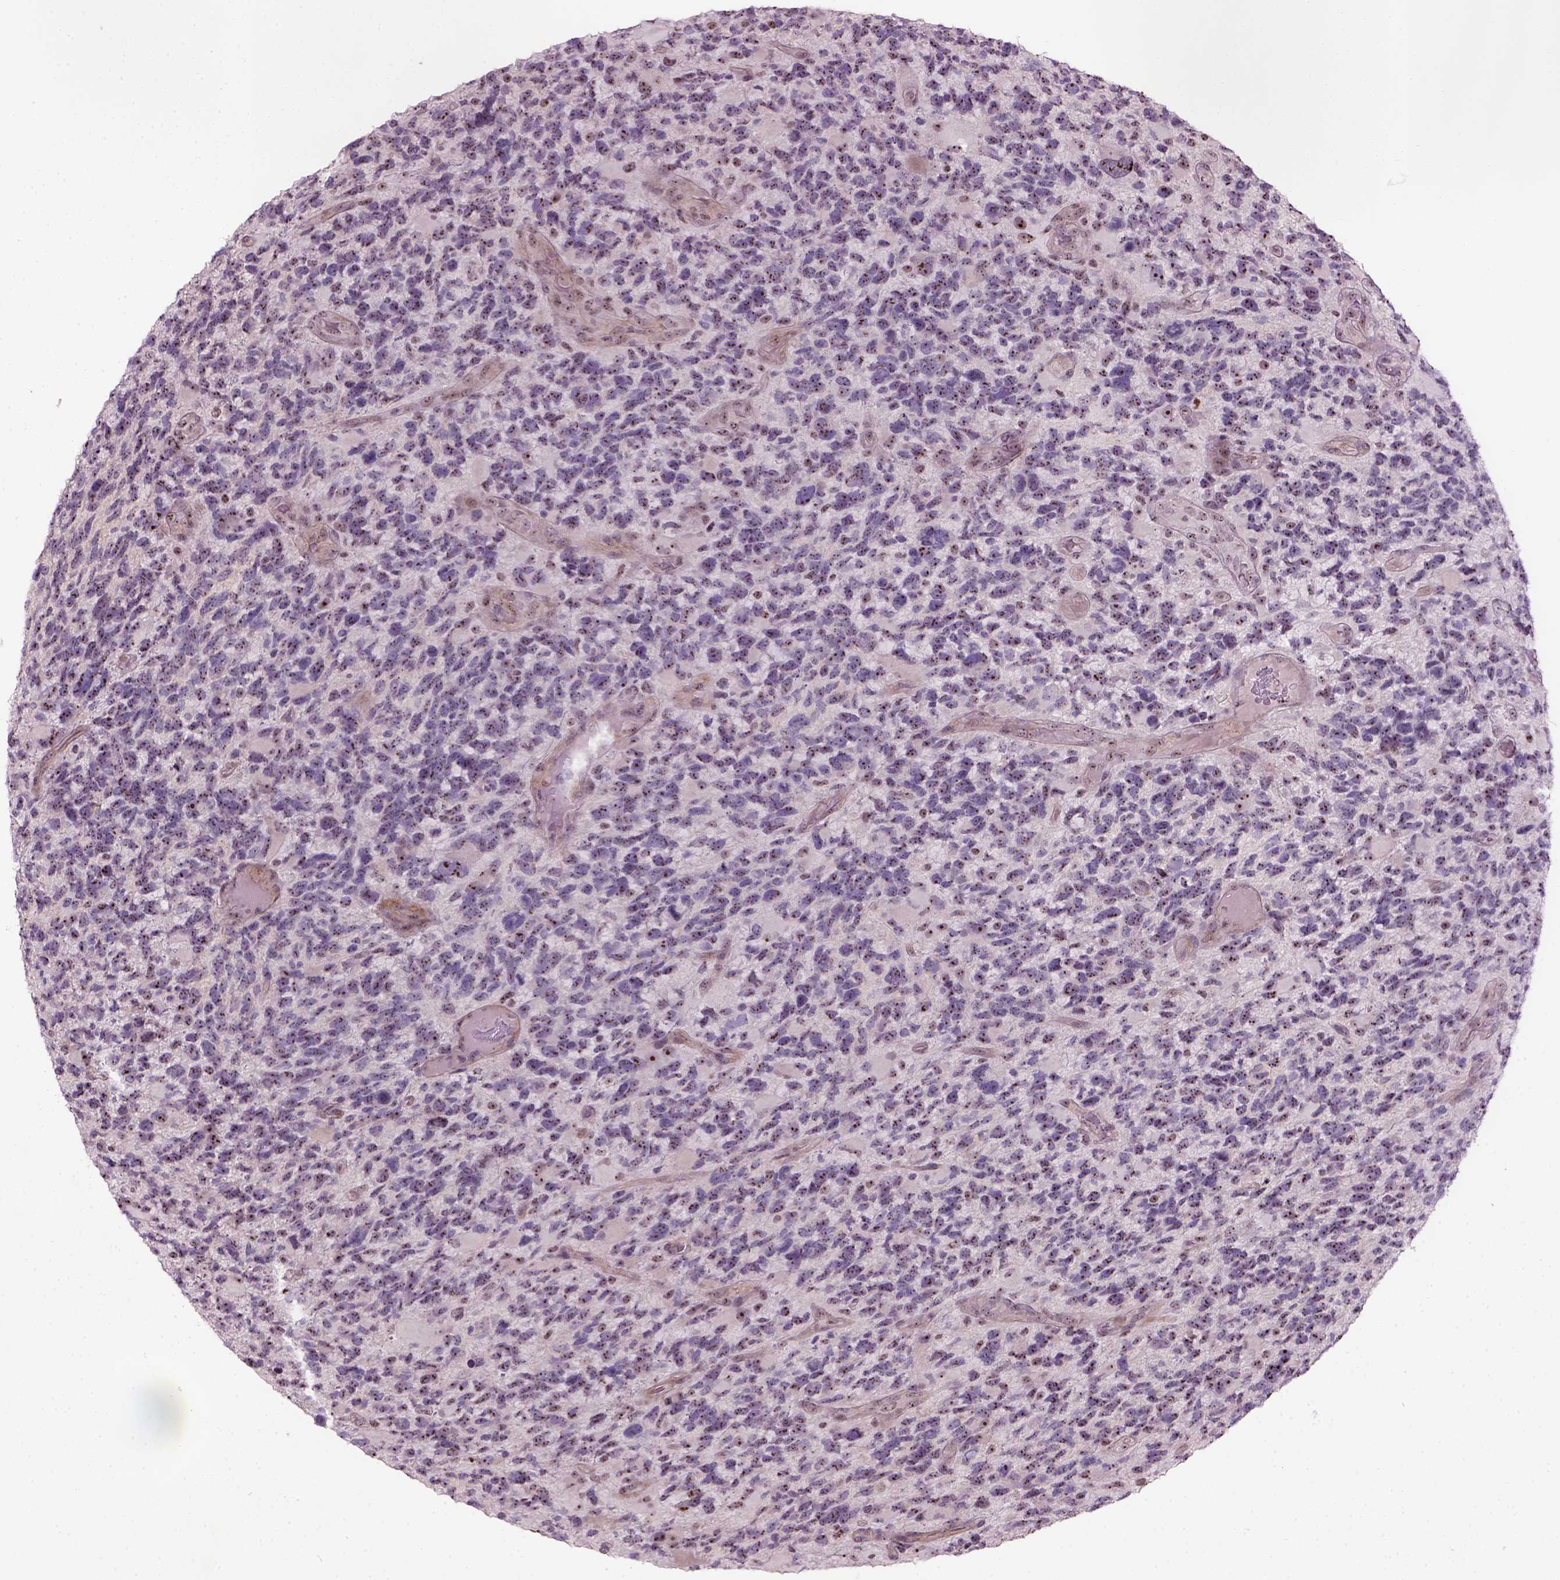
{"staining": {"intensity": "moderate", "quantity": ">75%", "location": "nuclear"}, "tissue": "glioma", "cell_type": "Tumor cells", "image_type": "cancer", "snomed": [{"axis": "morphology", "description": "Glioma, malignant, High grade"}, {"axis": "topography", "description": "Brain"}], "caption": "High-power microscopy captured an immunohistochemistry (IHC) image of glioma, revealing moderate nuclear expression in about >75% of tumor cells.", "gene": "RRS1", "patient": {"sex": "female", "age": 71}}